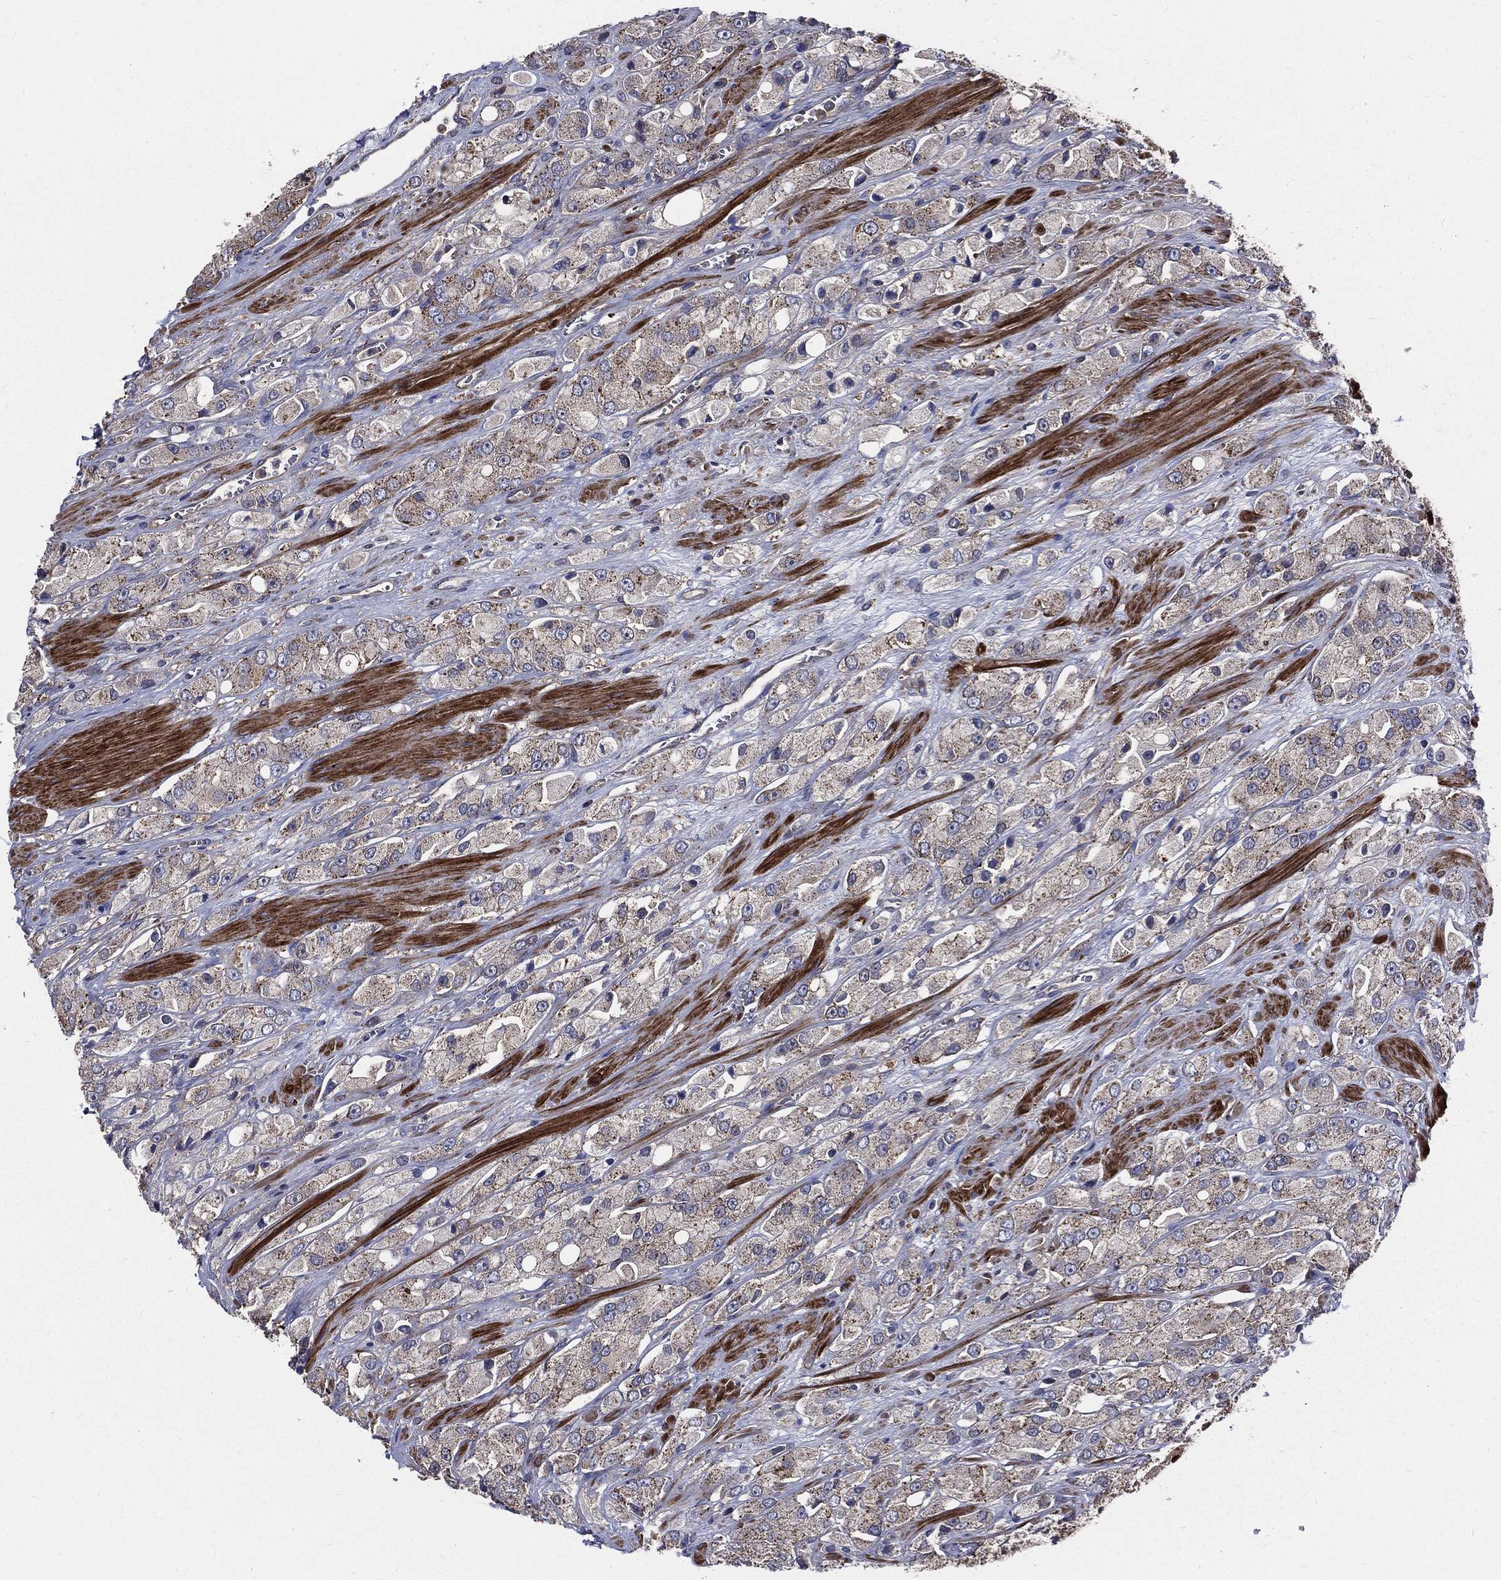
{"staining": {"intensity": "weak", "quantity": ">75%", "location": "cytoplasmic/membranous"}, "tissue": "prostate cancer", "cell_type": "Tumor cells", "image_type": "cancer", "snomed": [{"axis": "morphology", "description": "Adenocarcinoma, NOS"}, {"axis": "topography", "description": "Prostate and seminal vesicle, NOS"}, {"axis": "topography", "description": "Prostate"}], "caption": "Immunohistochemistry (IHC) staining of prostate cancer (adenocarcinoma), which exhibits low levels of weak cytoplasmic/membranous expression in about >75% of tumor cells indicating weak cytoplasmic/membranous protein staining. The staining was performed using DAB (3,3'-diaminobenzidine) (brown) for protein detection and nuclei were counterstained in hematoxylin (blue).", "gene": "PDCD6IP", "patient": {"sex": "male", "age": 64}}